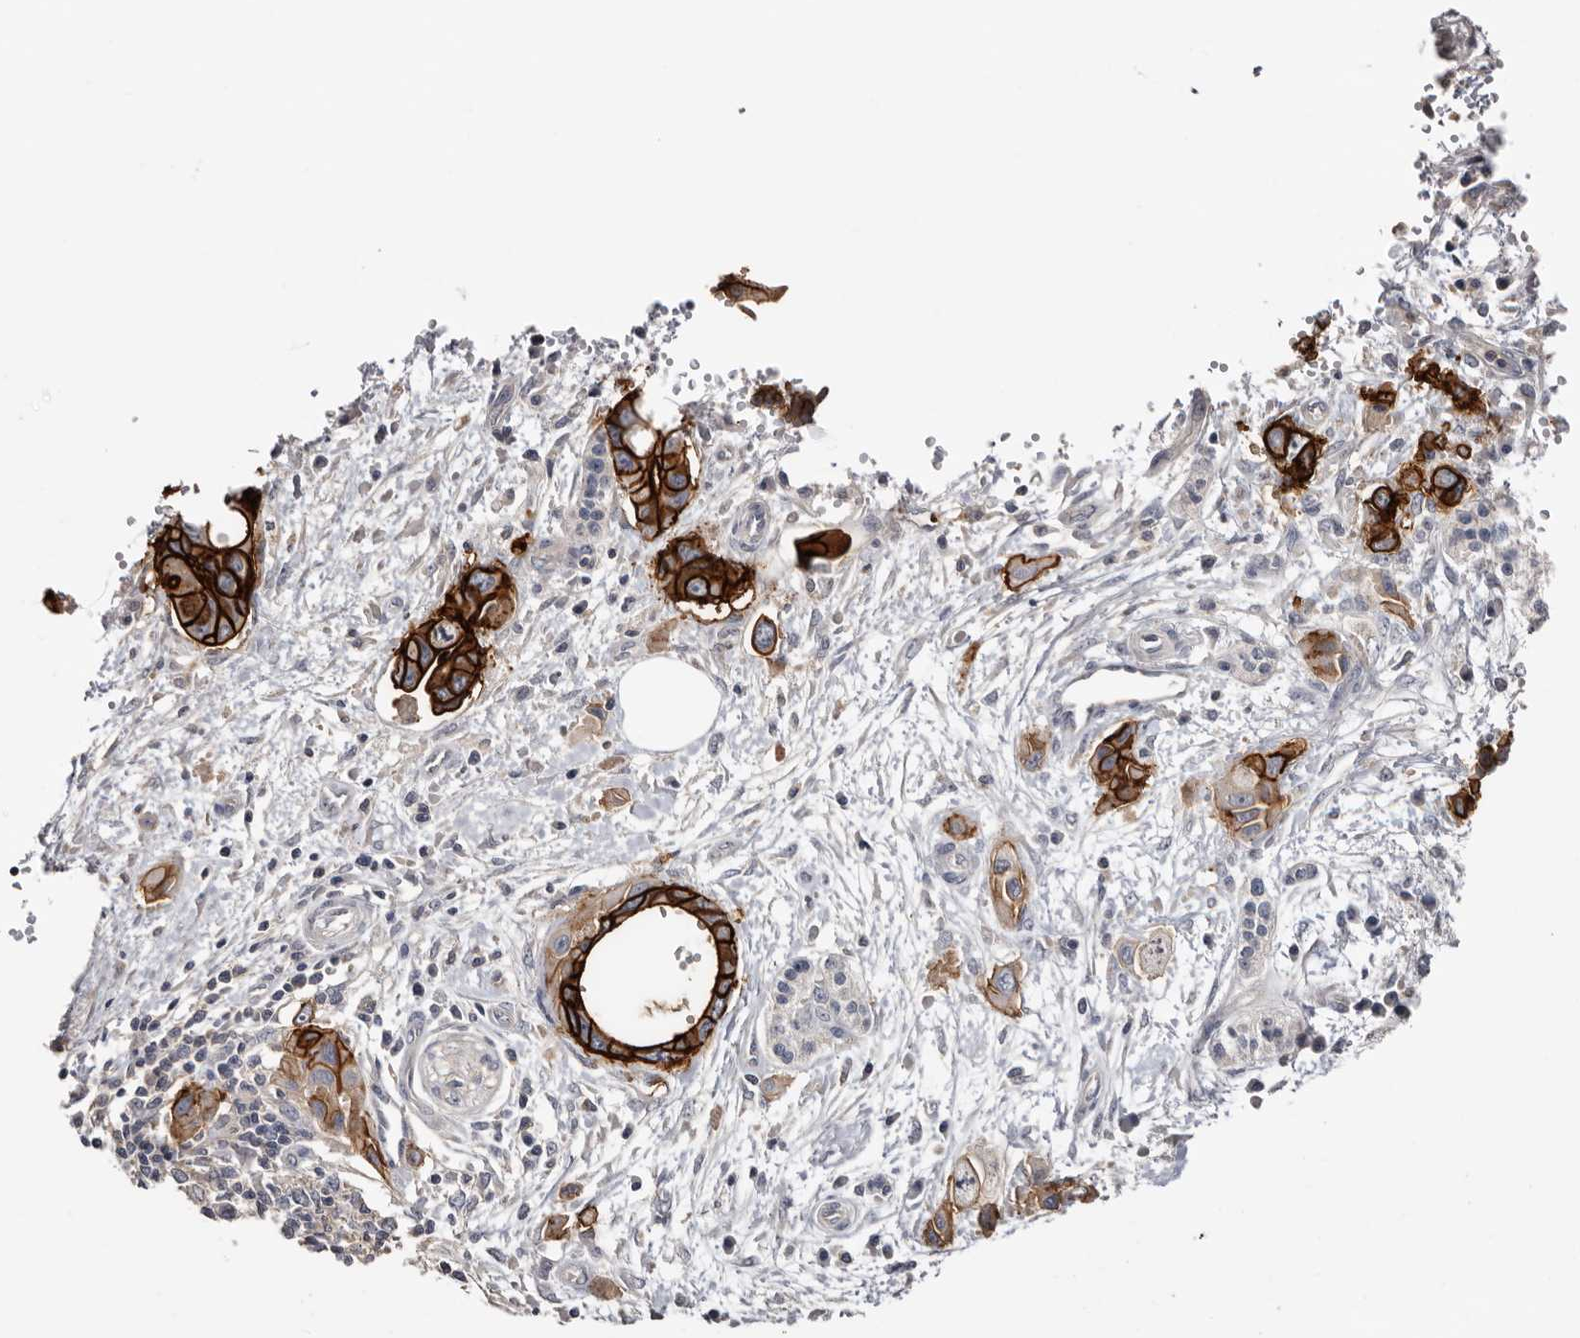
{"staining": {"intensity": "strong", "quantity": ">75%", "location": "cytoplasmic/membranous"}, "tissue": "pancreatic cancer", "cell_type": "Tumor cells", "image_type": "cancer", "snomed": [{"axis": "morphology", "description": "Adenocarcinoma, NOS"}, {"axis": "topography", "description": "Pancreas"}], "caption": "Pancreatic adenocarcinoma stained with DAB immunohistochemistry (IHC) reveals high levels of strong cytoplasmic/membranous staining in about >75% of tumor cells.", "gene": "S100A14", "patient": {"sex": "female", "age": 73}}